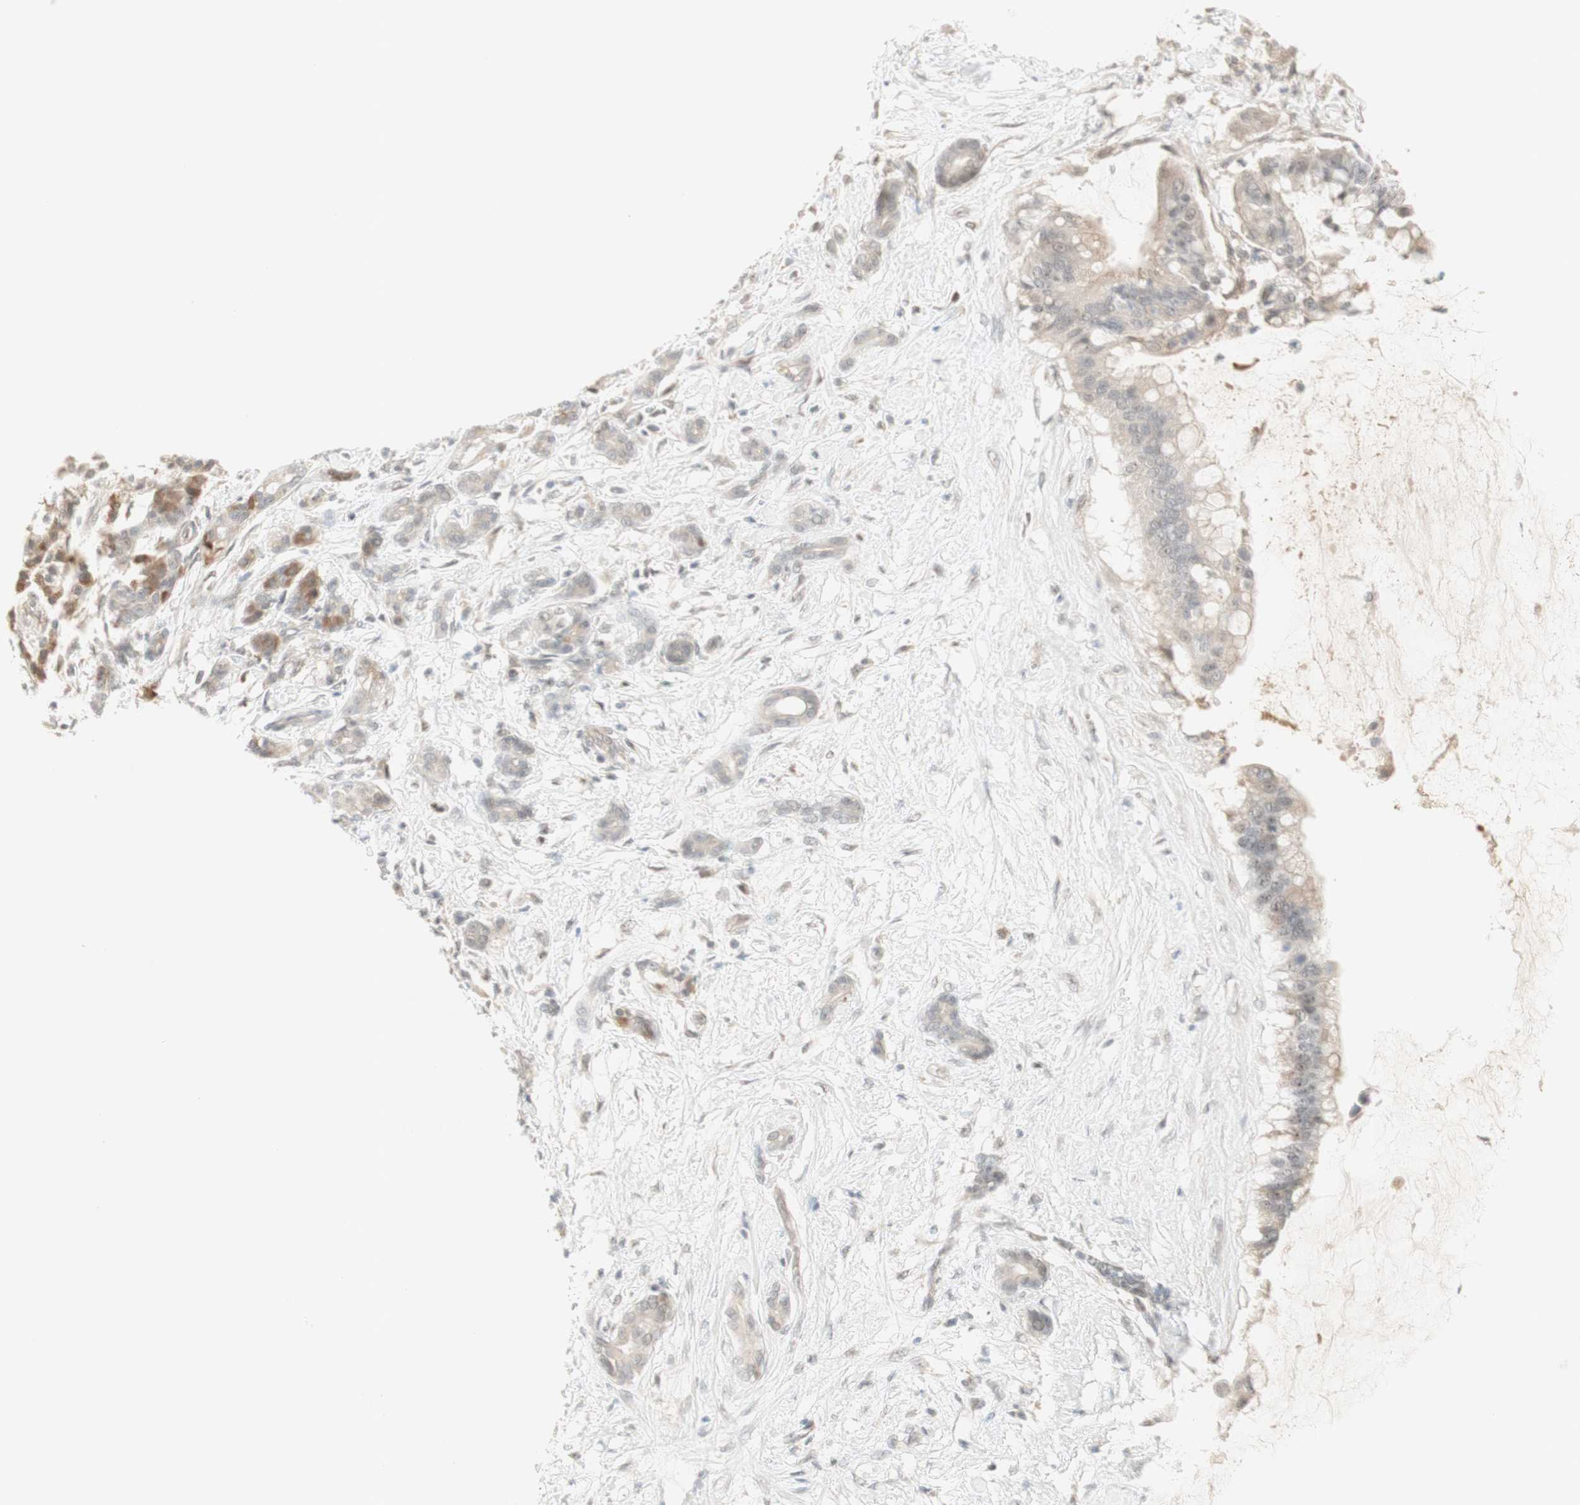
{"staining": {"intensity": "weak", "quantity": "25%-75%", "location": "cytoplasmic/membranous"}, "tissue": "pancreatic cancer", "cell_type": "Tumor cells", "image_type": "cancer", "snomed": [{"axis": "morphology", "description": "Adenocarcinoma, NOS"}, {"axis": "topography", "description": "Pancreas"}], "caption": "IHC of pancreatic adenocarcinoma reveals low levels of weak cytoplasmic/membranous expression in about 25%-75% of tumor cells.", "gene": "PLCD4", "patient": {"sex": "male", "age": 41}}